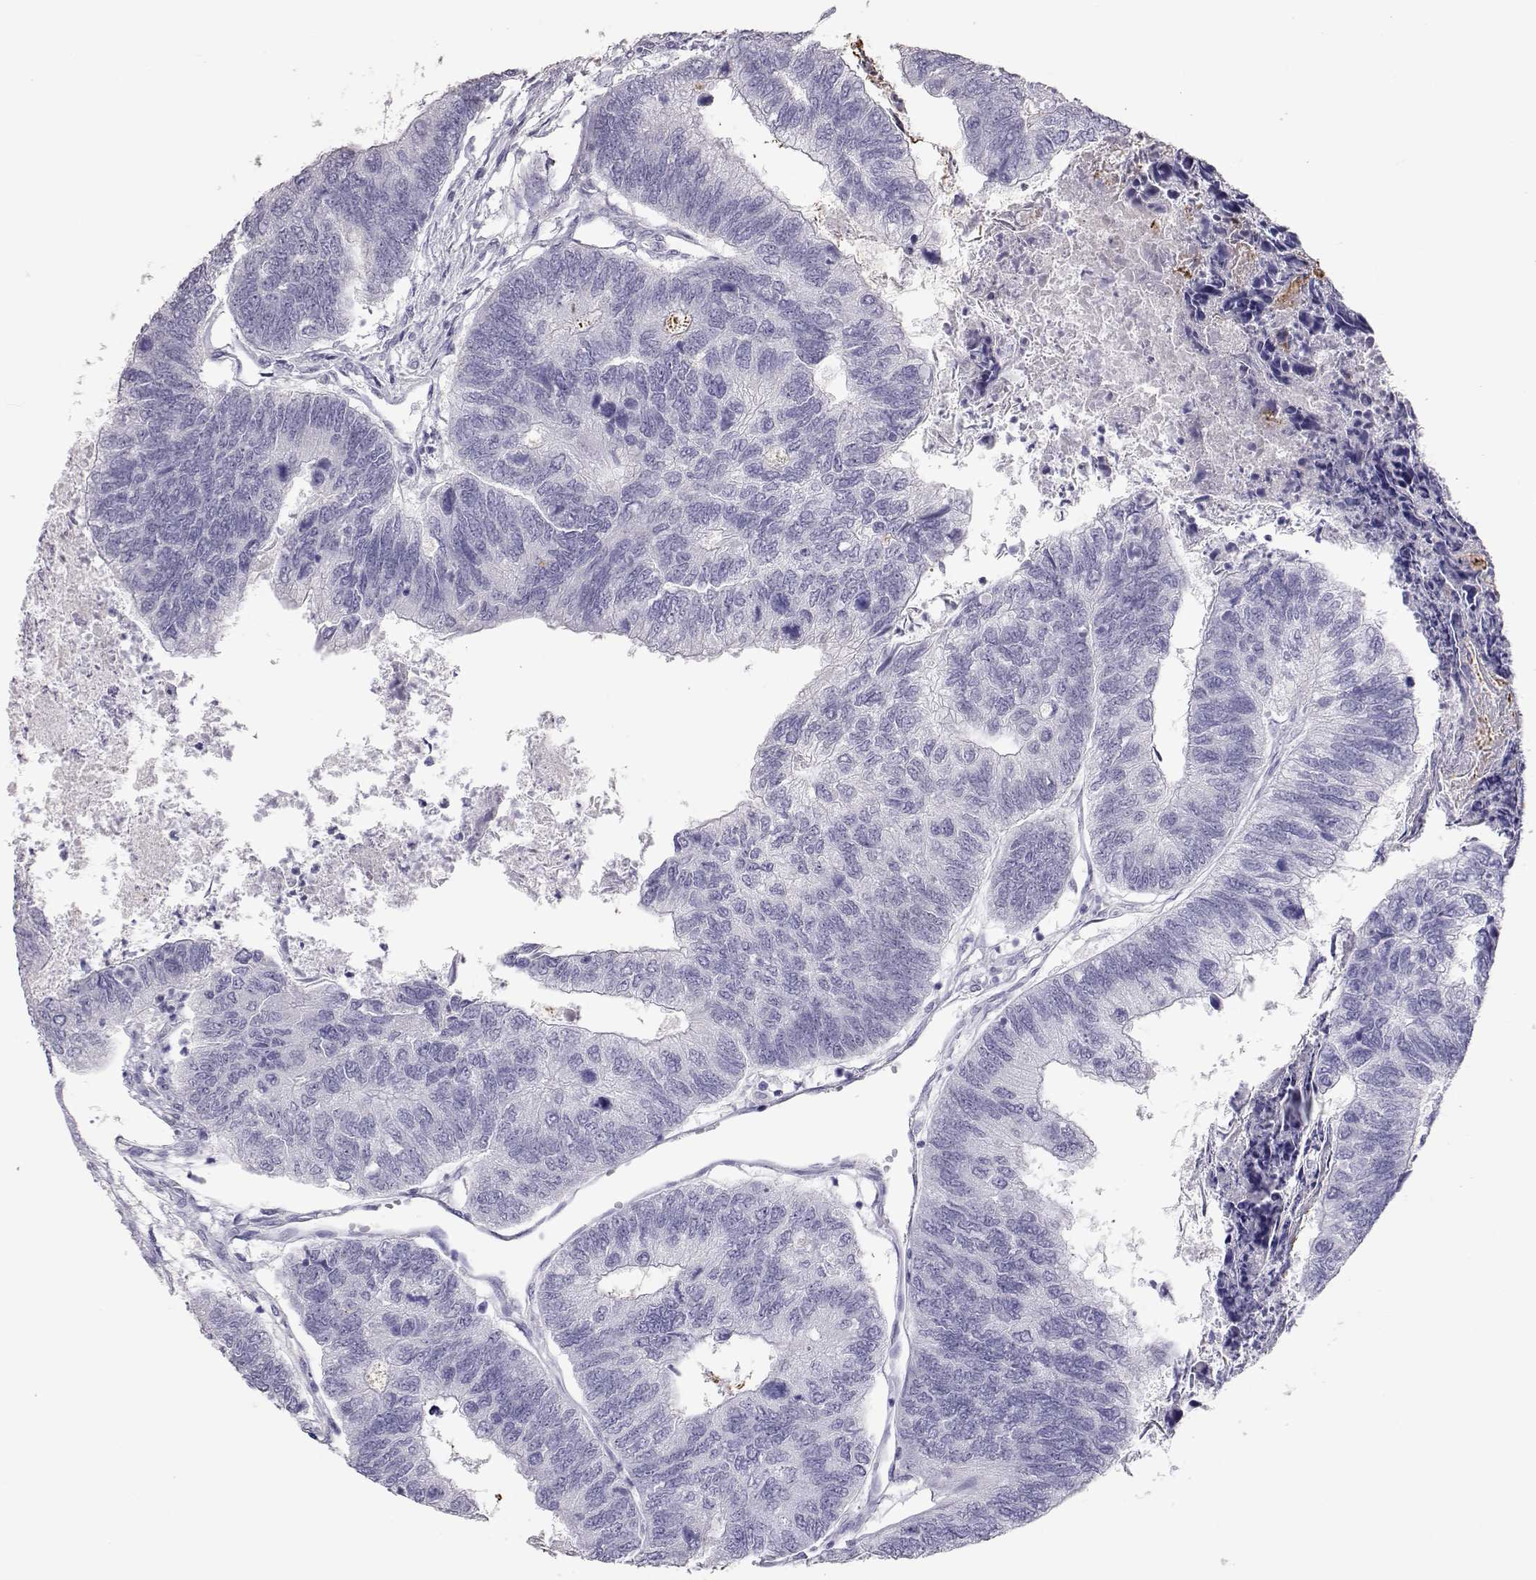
{"staining": {"intensity": "negative", "quantity": "none", "location": "none"}, "tissue": "colorectal cancer", "cell_type": "Tumor cells", "image_type": "cancer", "snomed": [{"axis": "morphology", "description": "Adenocarcinoma, NOS"}, {"axis": "topography", "description": "Colon"}], "caption": "The photomicrograph demonstrates no staining of tumor cells in colorectal cancer.", "gene": "PMCH", "patient": {"sex": "female", "age": 67}}